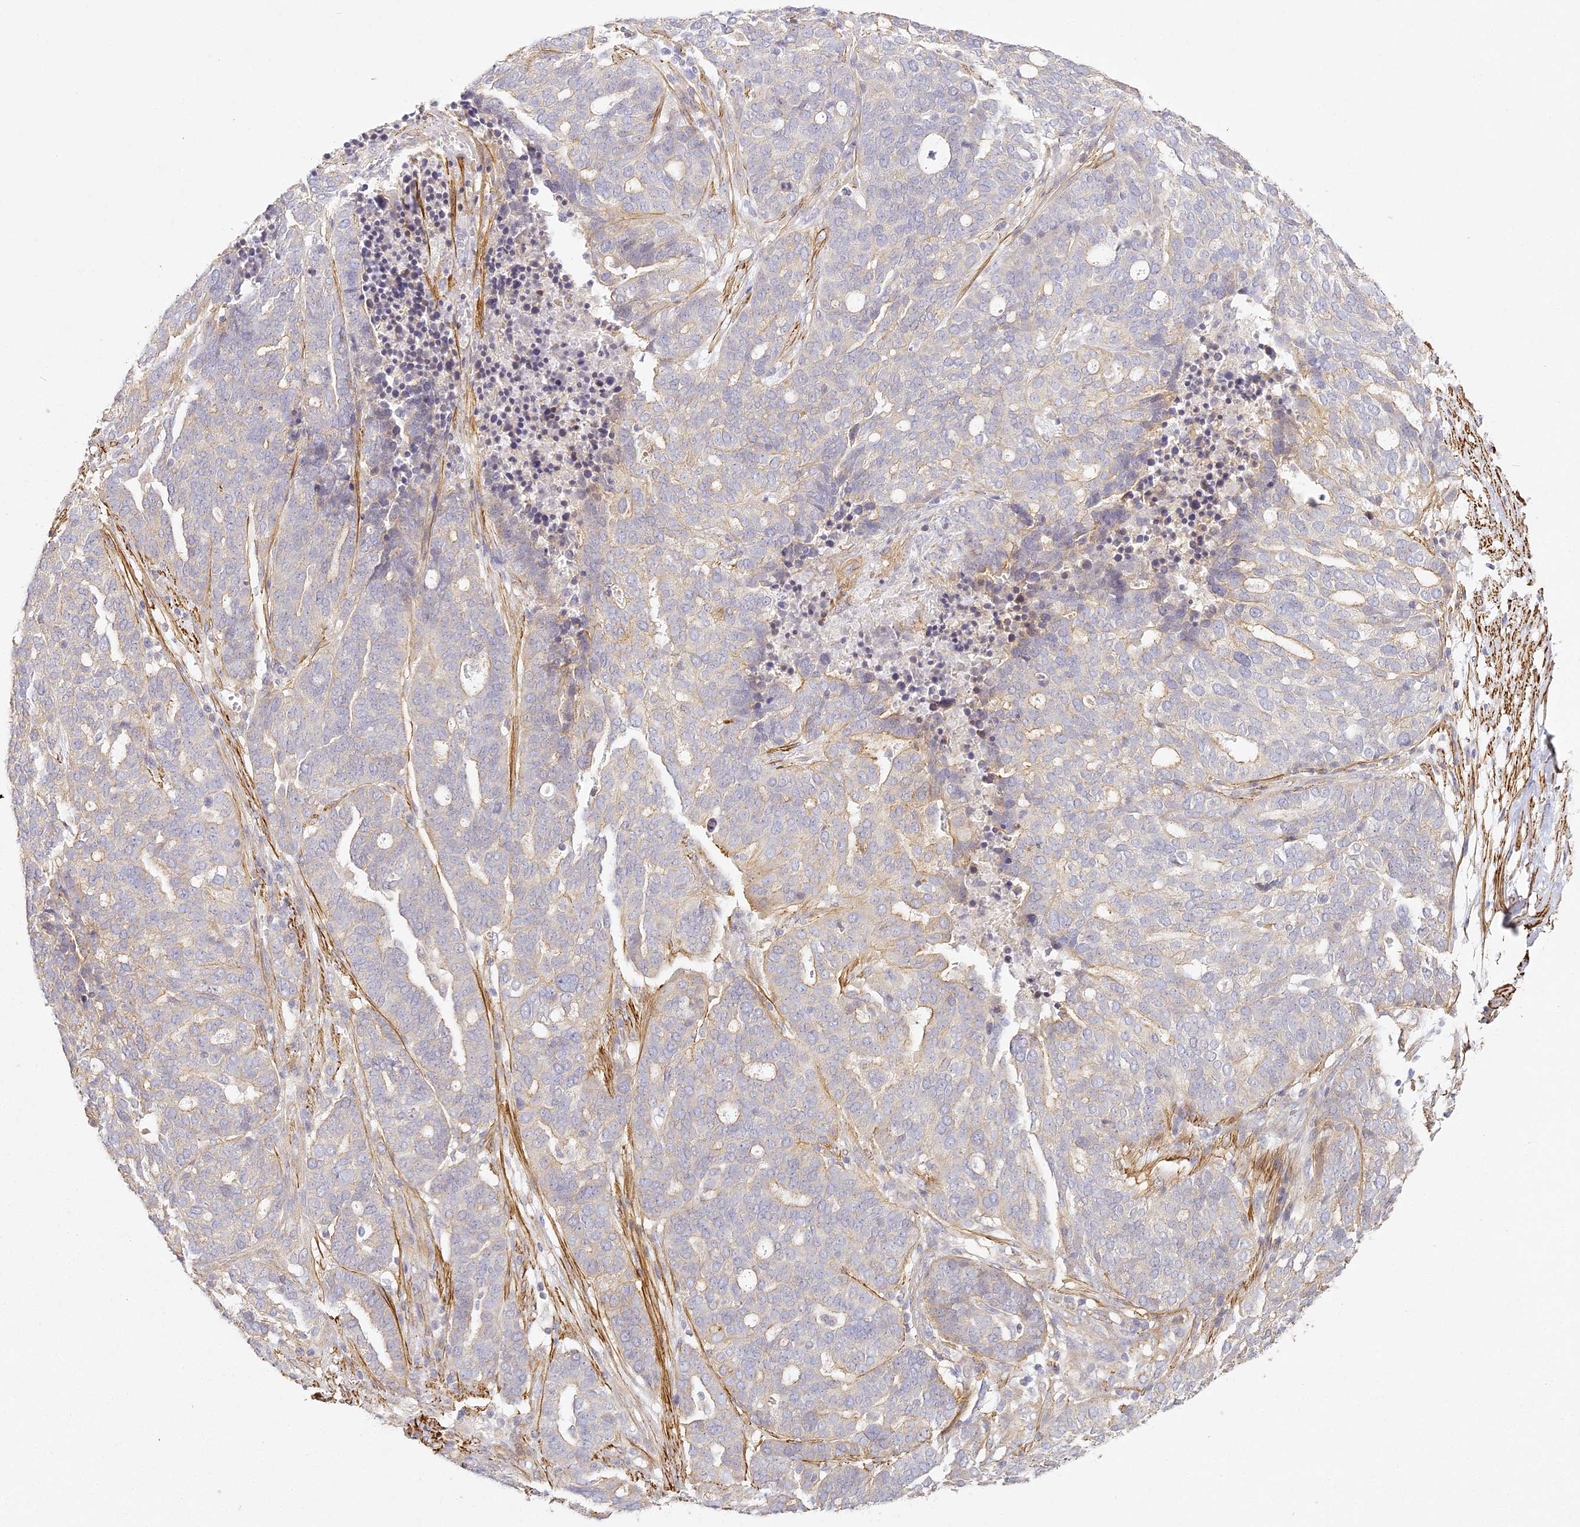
{"staining": {"intensity": "weak", "quantity": "<25%", "location": "cytoplasmic/membranous"}, "tissue": "ovarian cancer", "cell_type": "Tumor cells", "image_type": "cancer", "snomed": [{"axis": "morphology", "description": "Cystadenocarcinoma, serous, NOS"}, {"axis": "topography", "description": "Ovary"}], "caption": "There is no significant expression in tumor cells of ovarian serous cystadenocarcinoma.", "gene": "MED28", "patient": {"sex": "female", "age": 59}}